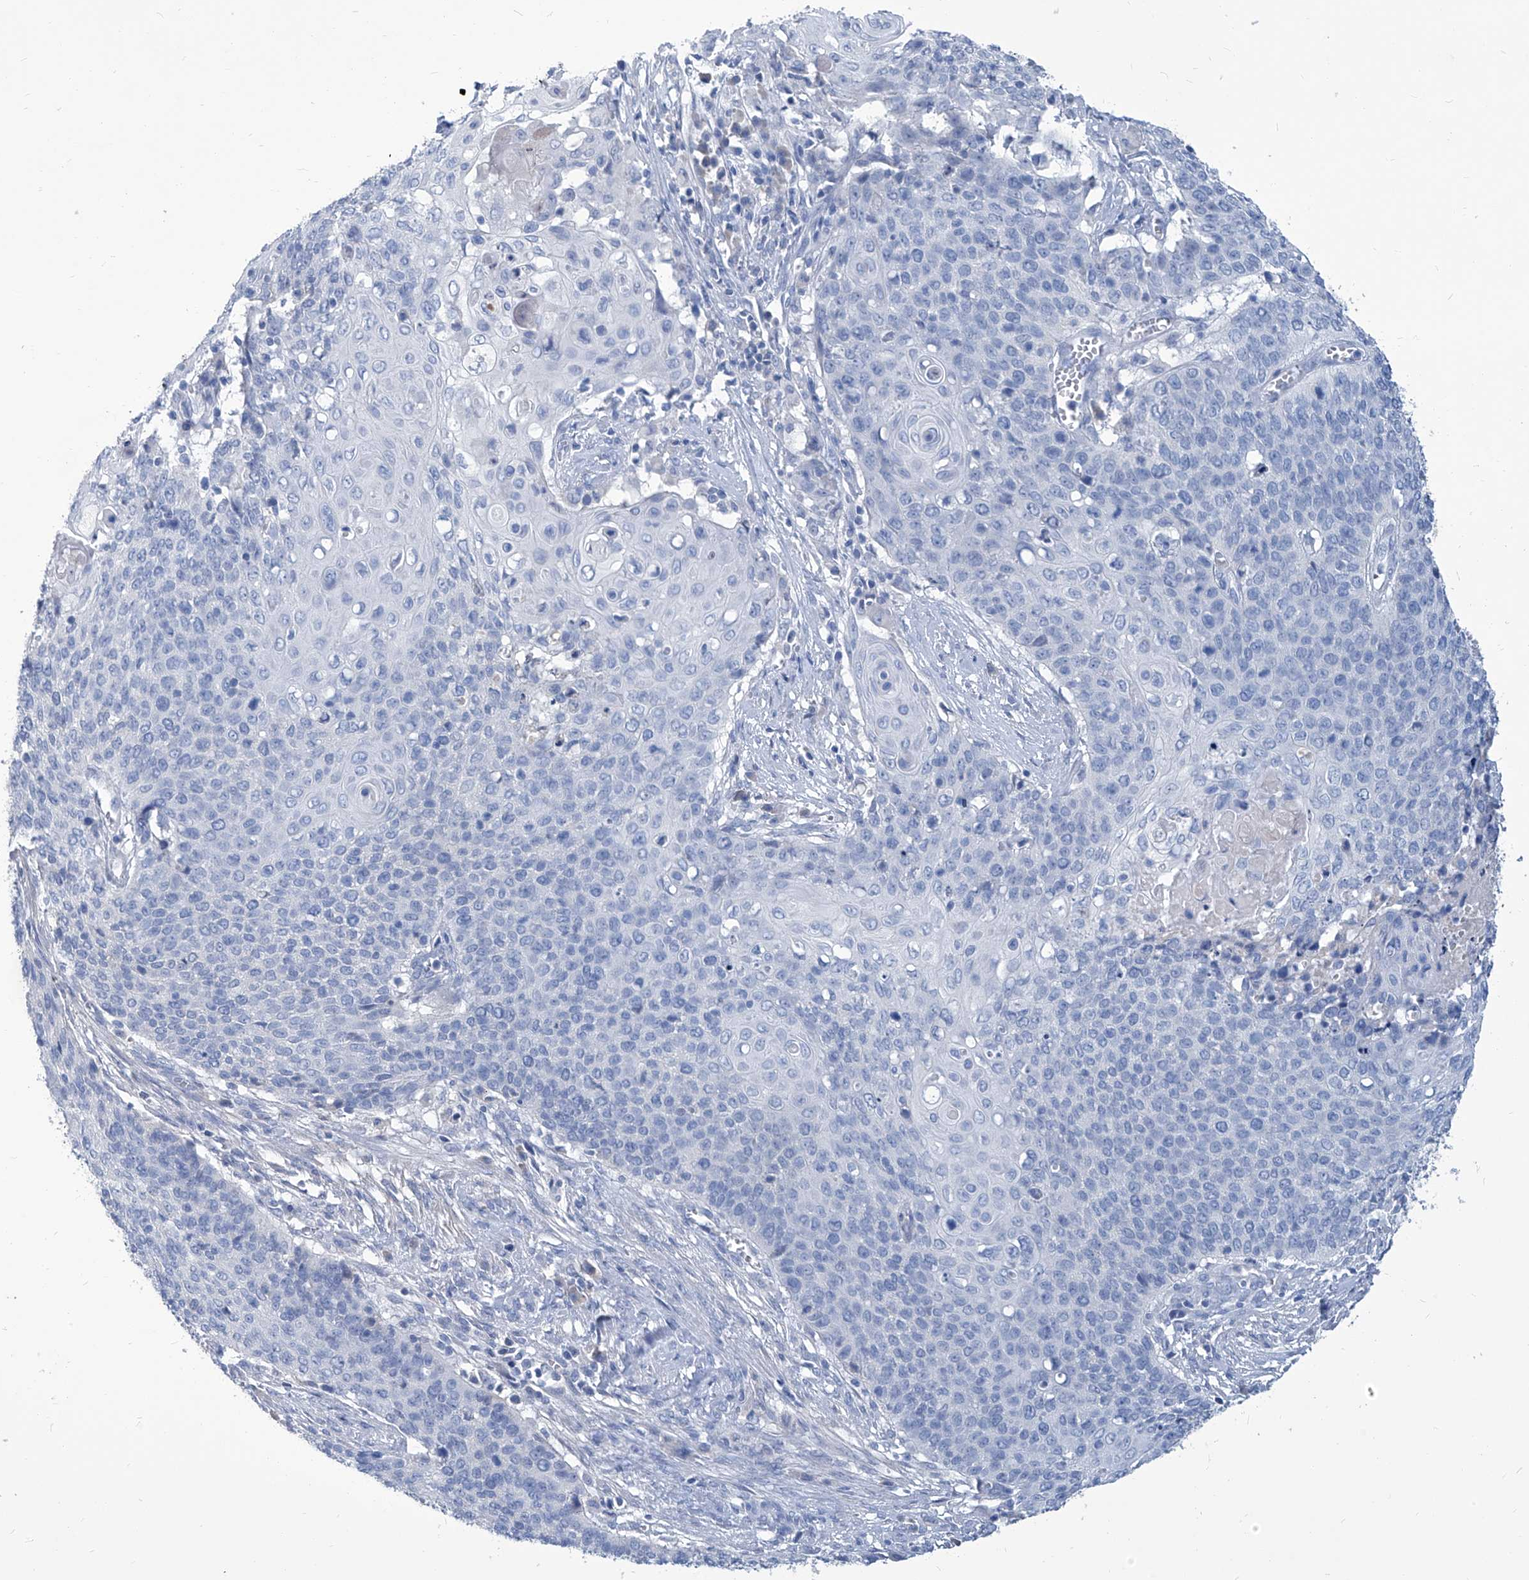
{"staining": {"intensity": "negative", "quantity": "none", "location": "none"}, "tissue": "cervical cancer", "cell_type": "Tumor cells", "image_type": "cancer", "snomed": [{"axis": "morphology", "description": "Squamous cell carcinoma, NOS"}, {"axis": "topography", "description": "Cervix"}], "caption": "An immunohistochemistry photomicrograph of cervical cancer (squamous cell carcinoma) is shown. There is no staining in tumor cells of cervical cancer (squamous cell carcinoma). Nuclei are stained in blue.", "gene": "MTARC1", "patient": {"sex": "female", "age": 39}}